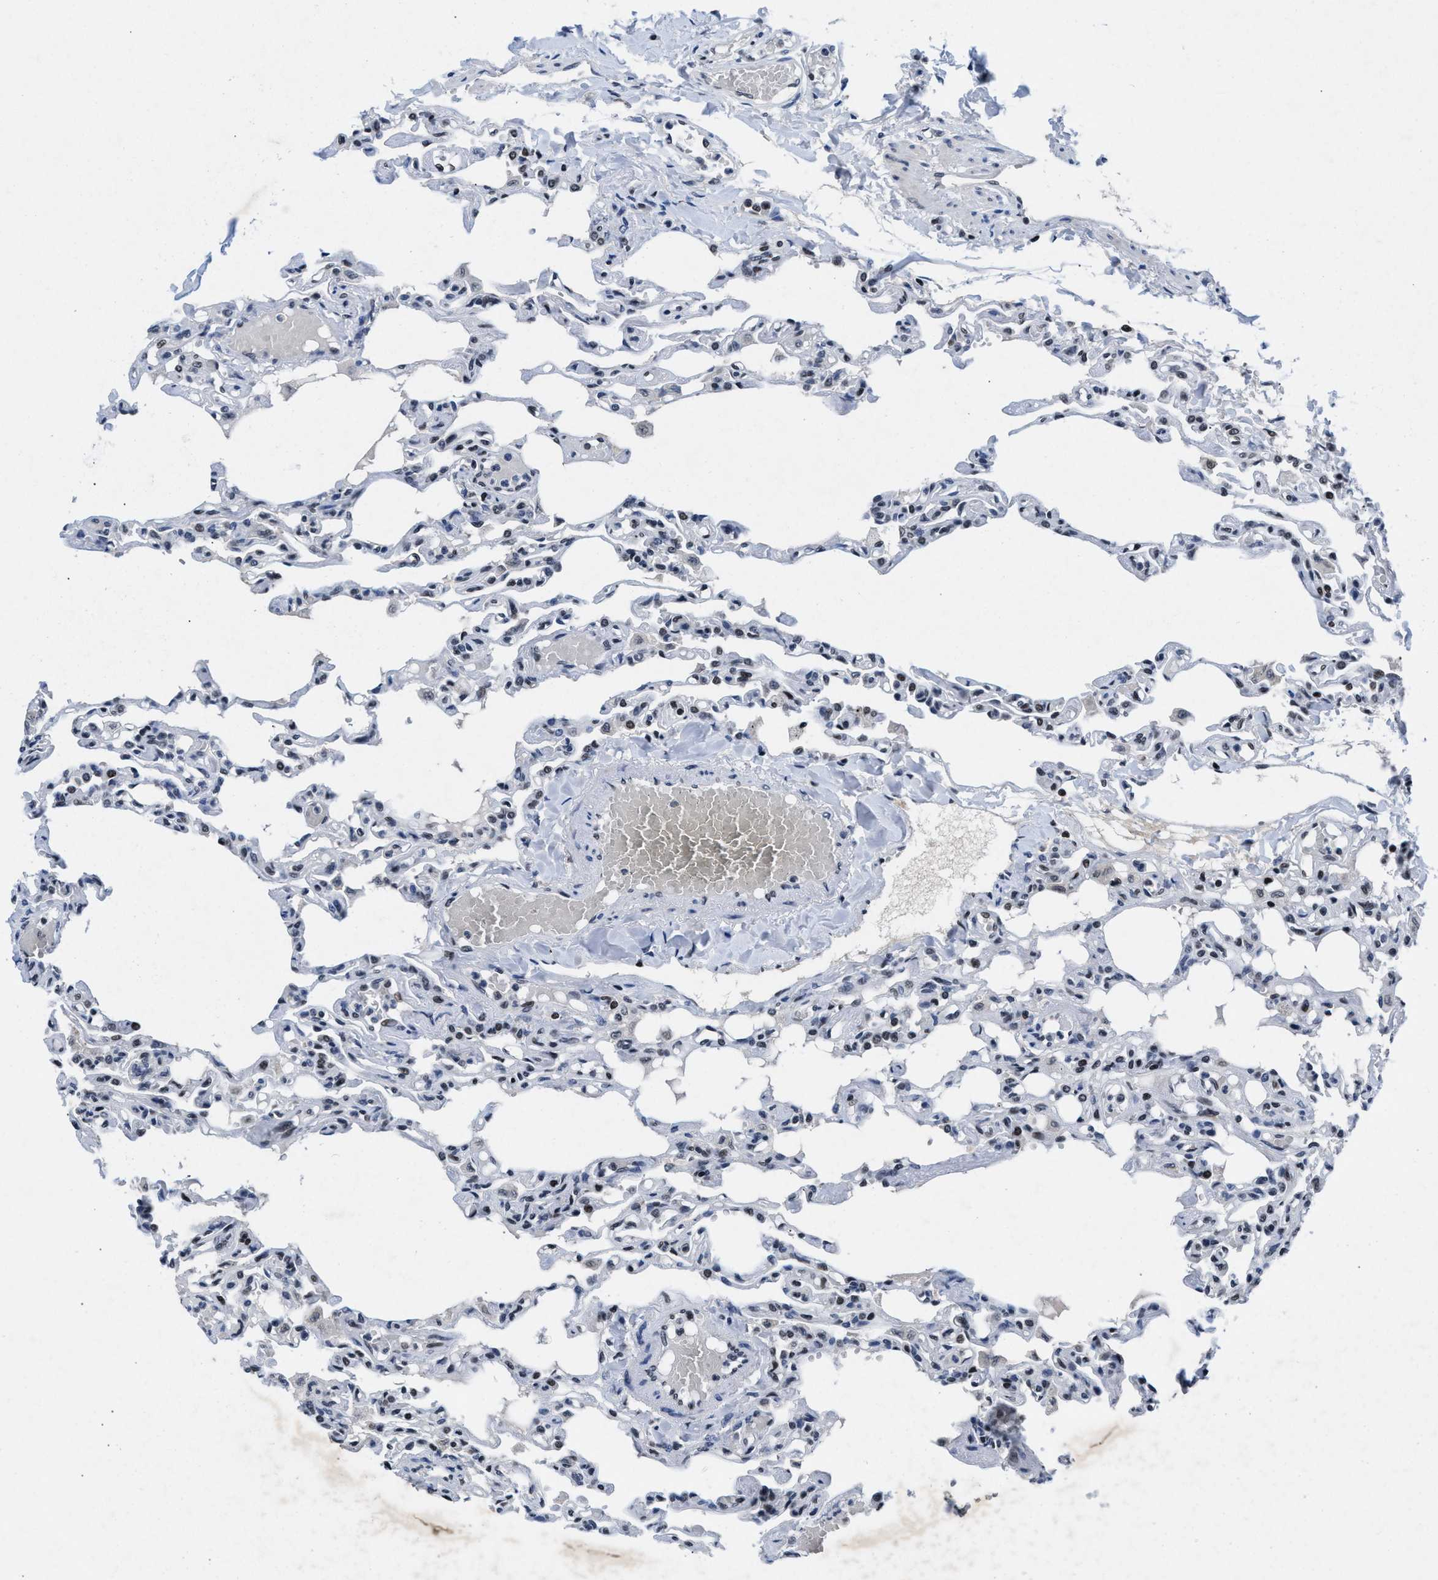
{"staining": {"intensity": "moderate", "quantity": "<25%", "location": "nuclear"}, "tissue": "lung", "cell_type": "Alveolar cells", "image_type": "normal", "snomed": [{"axis": "morphology", "description": "Normal tissue, NOS"}, {"axis": "topography", "description": "Lung"}], "caption": "Immunohistochemical staining of normal human lung demonstrates low levels of moderate nuclear positivity in about <25% of alveolar cells. (DAB (3,3'-diaminobenzidine) = brown stain, brightfield microscopy at high magnification).", "gene": "WDR81", "patient": {"sex": "male", "age": 21}}